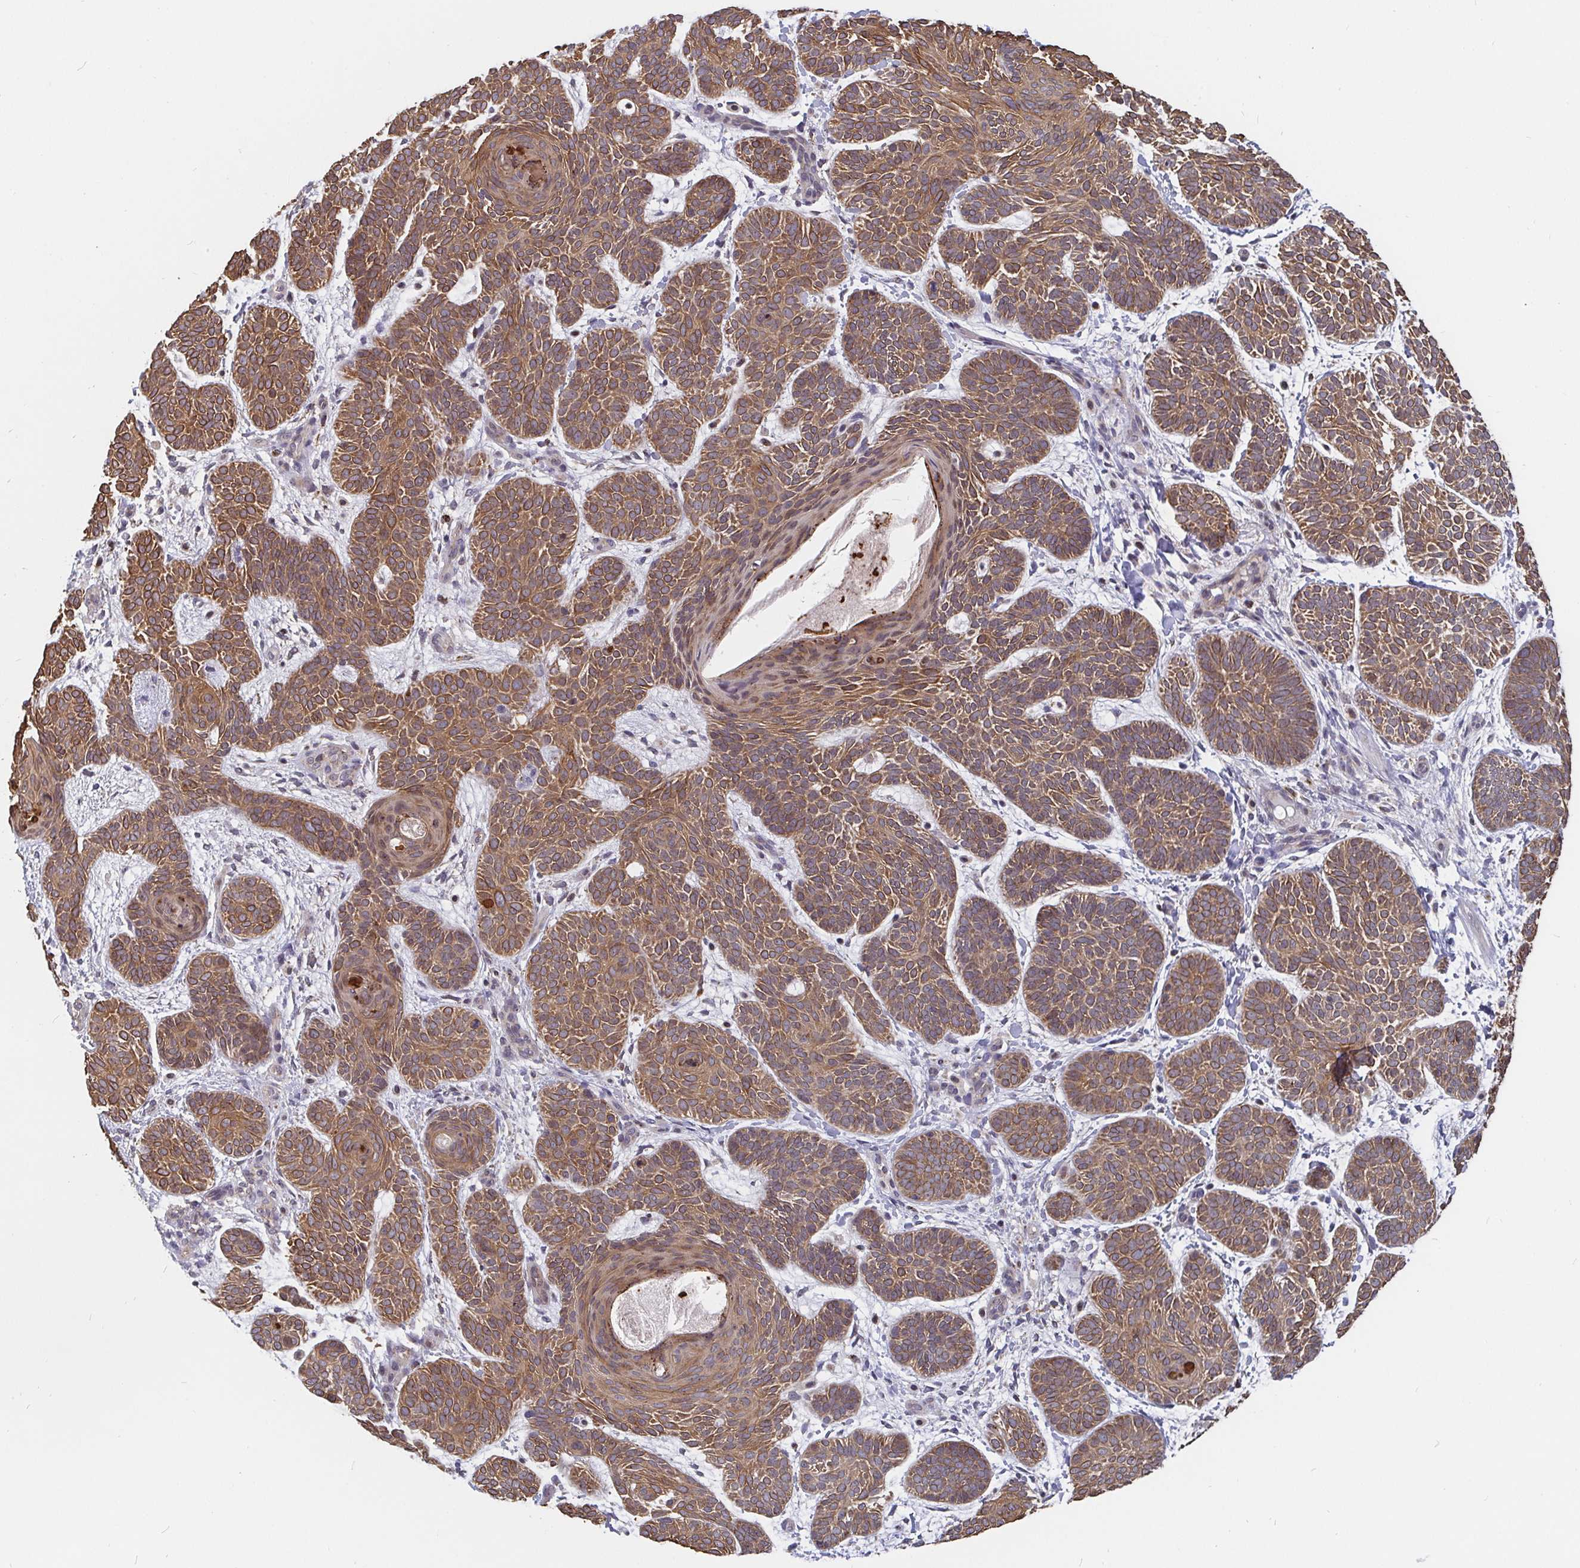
{"staining": {"intensity": "moderate", "quantity": ">75%", "location": "cytoplasmic/membranous"}, "tissue": "skin cancer", "cell_type": "Tumor cells", "image_type": "cancer", "snomed": [{"axis": "morphology", "description": "Basal cell carcinoma"}, {"axis": "topography", "description": "Skin"}], "caption": "Skin cancer (basal cell carcinoma) stained with DAB (3,3'-diaminobenzidine) IHC reveals medium levels of moderate cytoplasmic/membranous expression in about >75% of tumor cells.", "gene": "PDF", "patient": {"sex": "female", "age": 82}}